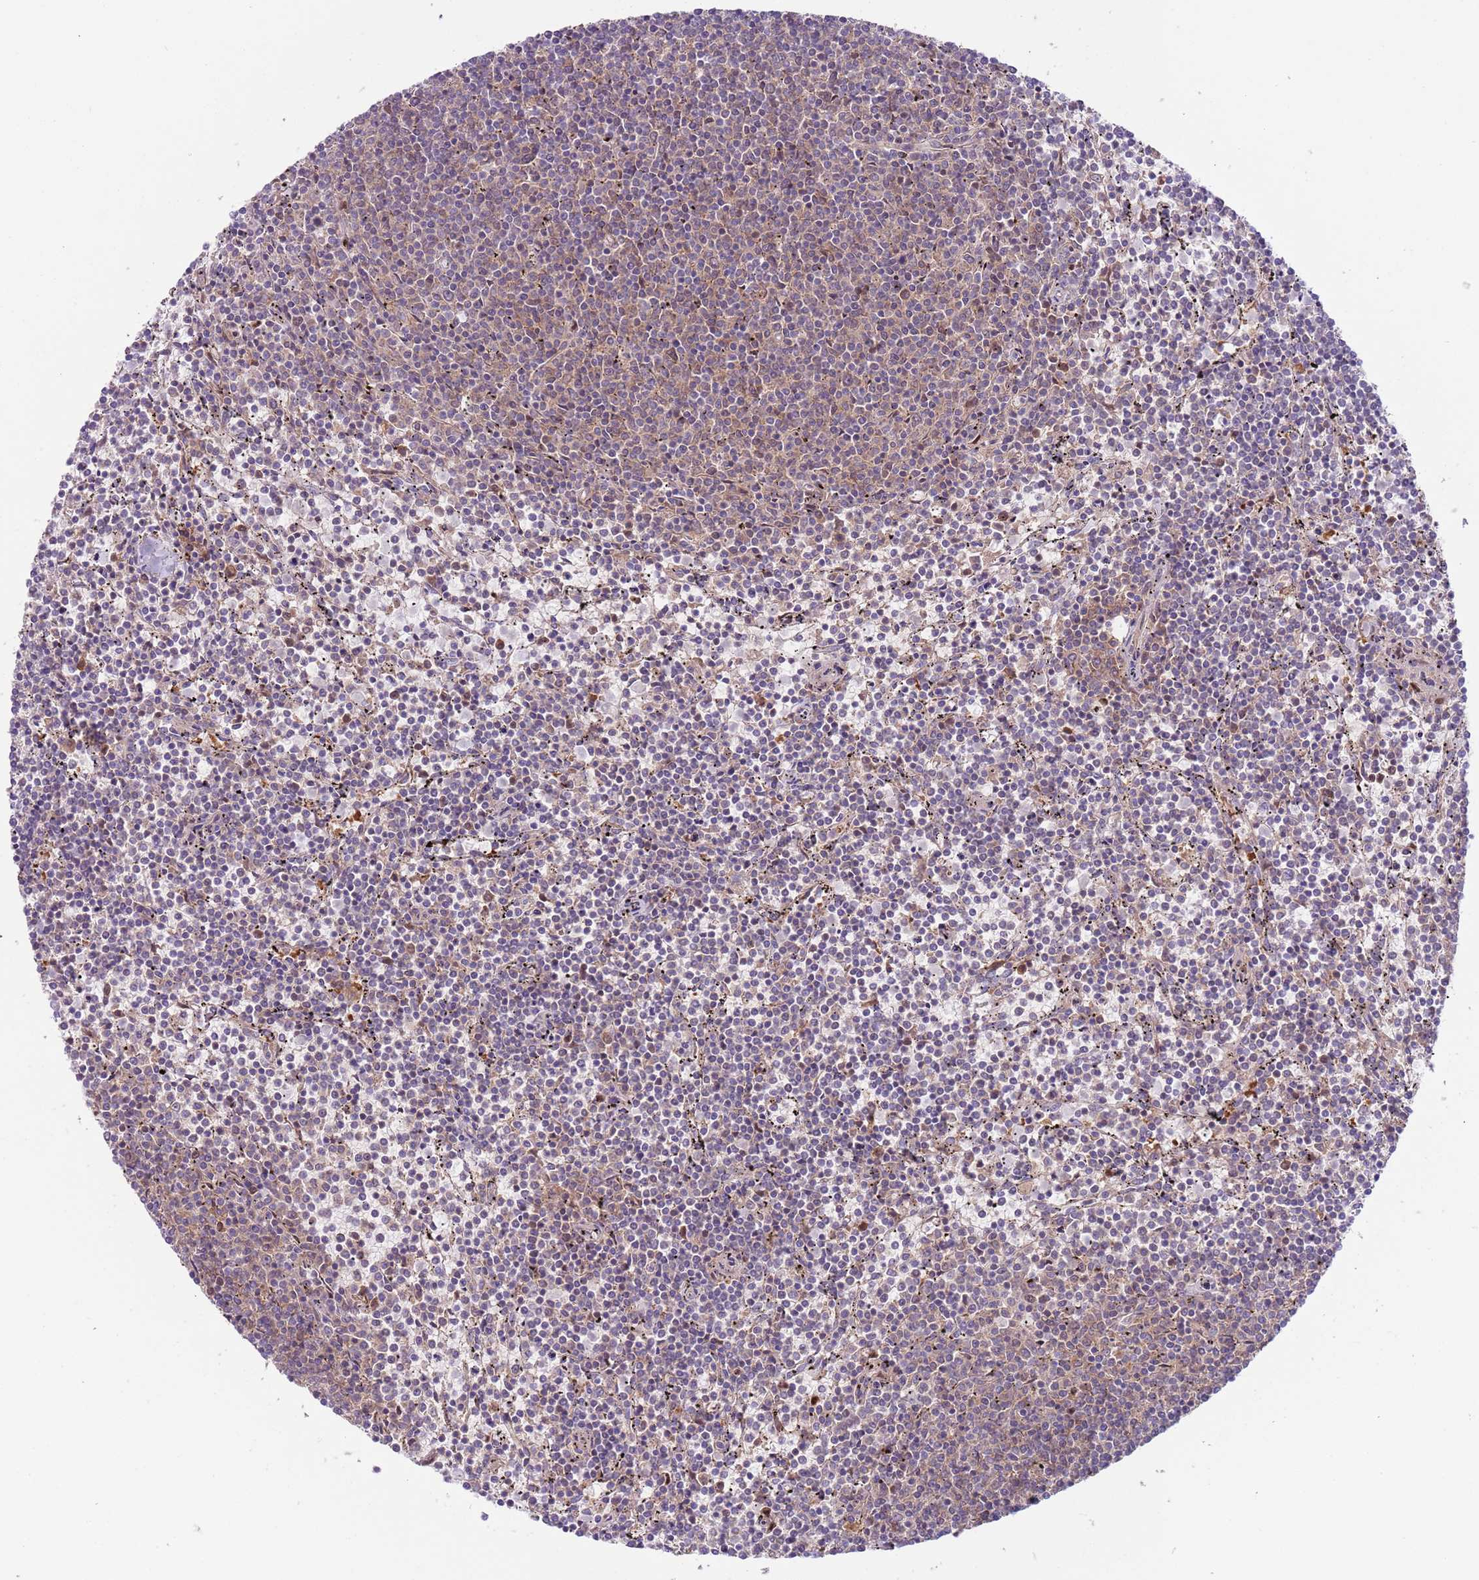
{"staining": {"intensity": "negative", "quantity": "none", "location": "none"}, "tissue": "lymphoma", "cell_type": "Tumor cells", "image_type": "cancer", "snomed": [{"axis": "morphology", "description": "Malignant lymphoma, non-Hodgkin's type, Low grade"}, {"axis": "topography", "description": "Spleen"}], "caption": "DAB immunohistochemical staining of lymphoma exhibits no significant expression in tumor cells. The staining was performed using DAB (3,3'-diaminobenzidine) to visualize the protein expression in brown, while the nuclei were stained in blue with hematoxylin (Magnification: 20x).", "gene": "RMND5B", "patient": {"sex": "female", "age": 50}}